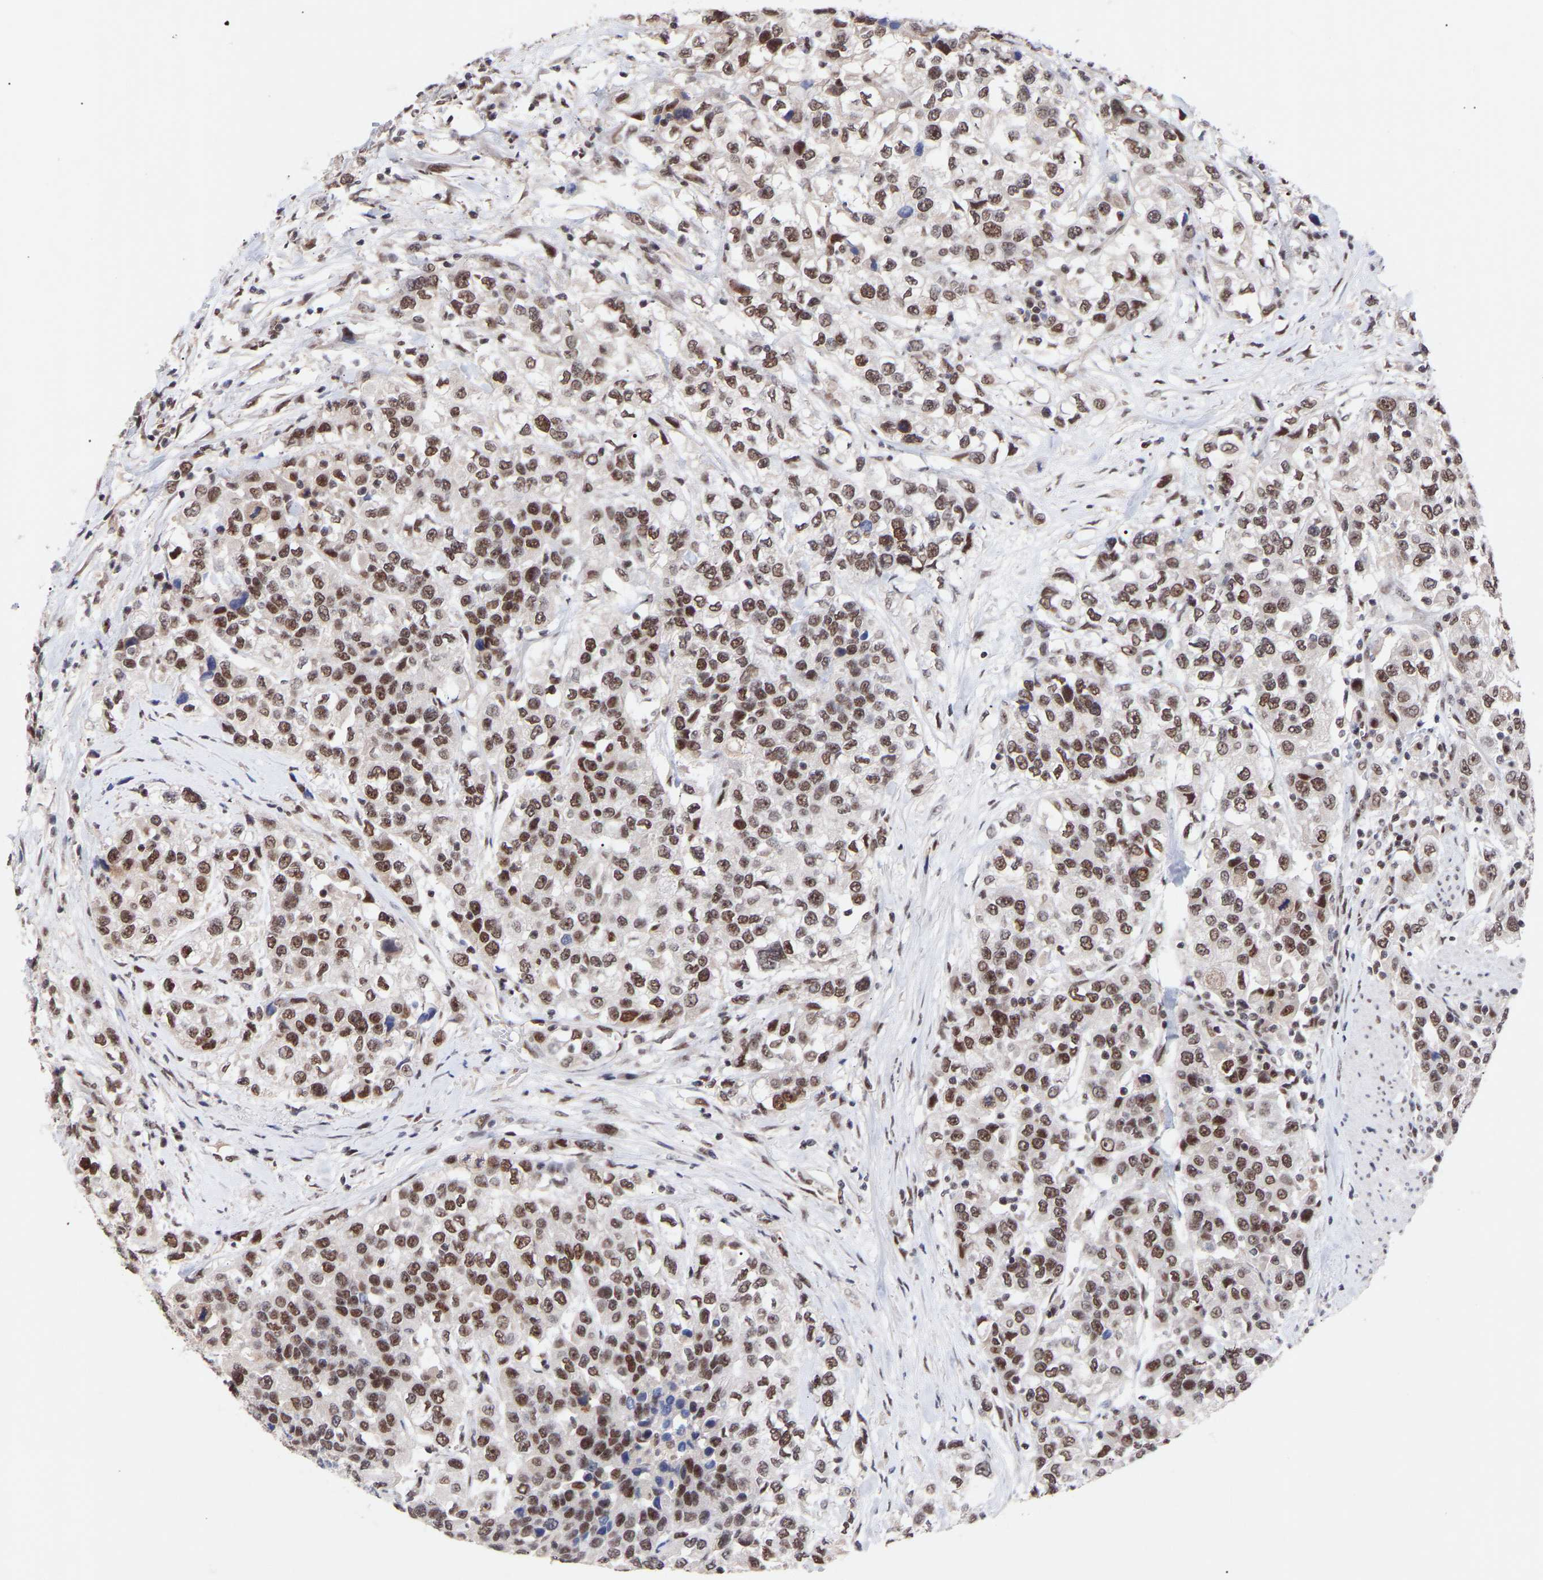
{"staining": {"intensity": "moderate", "quantity": ">75%", "location": "nuclear"}, "tissue": "urothelial cancer", "cell_type": "Tumor cells", "image_type": "cancer", "snomed": [{"axis": "morphology", "description": "Urothelial carcinoma, High grade"}, {"axis": "topography", "description": "Urinary bladder"}], "caption": "Urothelial cancer was stained to show a protein in brown. There is medium levels of moderate nuclear positivity in approximately >75% of tumor cells.", "gene": "RBM15", "patient": {"sex": "female", "age": 80}}